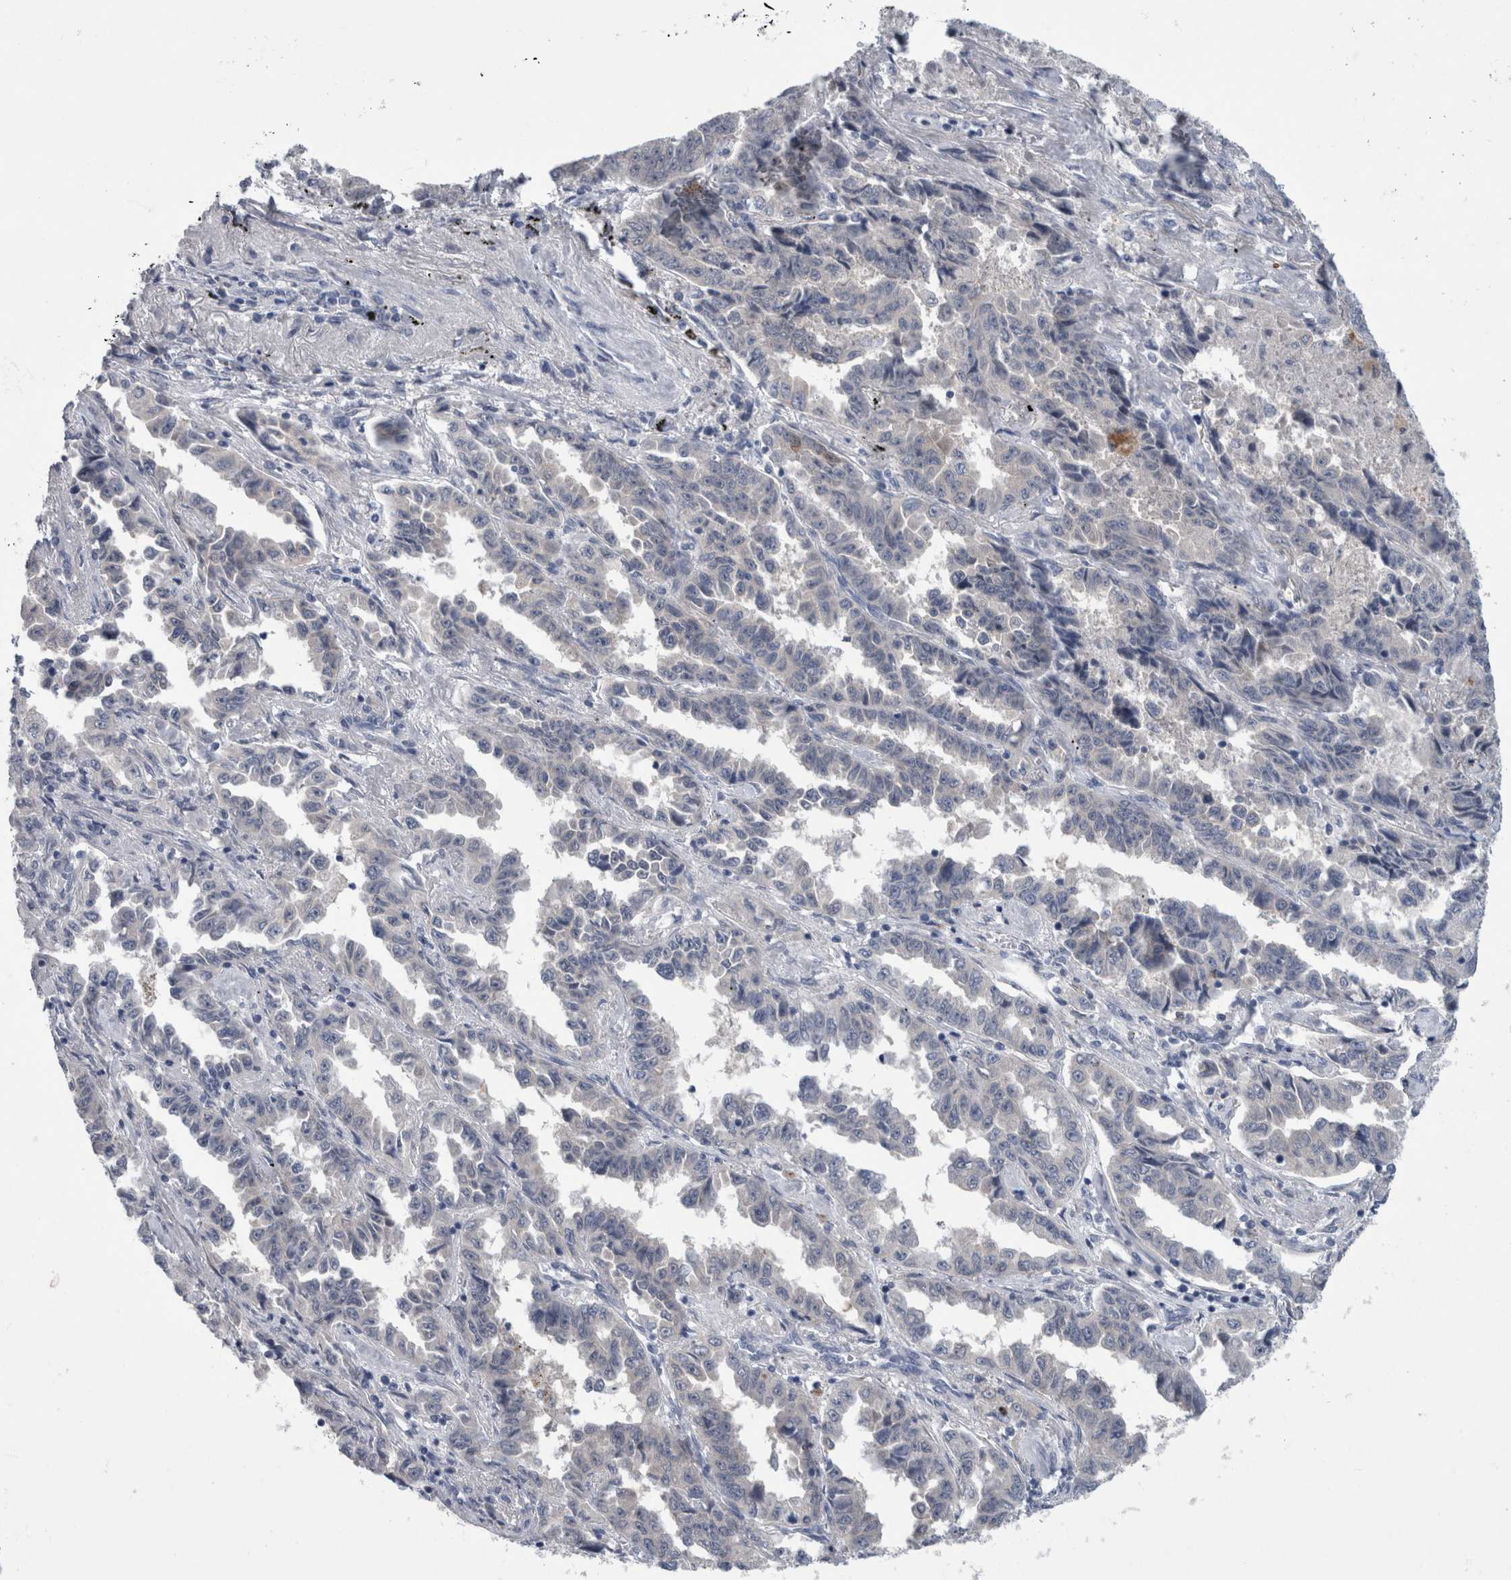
{"staining": {"intensity": "negative", "quantity": "none", "location": "none"}, "tissue": "lung cancer", "cell_type": "Tumor cells", "image_type": "cancer", "snomed": [{"axis": "morphology", "description": "Adenocarcinoma, NOS"}, {"axis": "topography", "description": "Lung"}], "caption": "DAB immunohistochemical staining of lung adenocarcinoma displays no significant staining in tumor cells. The staining was performed using DAB to visualize the protein expression in brown, while the nuclei were stained in blue with hematoxylin (Magnification: 20x).", "gene": "FAM83H", "patient": {"sex": "female", "age": 51}}